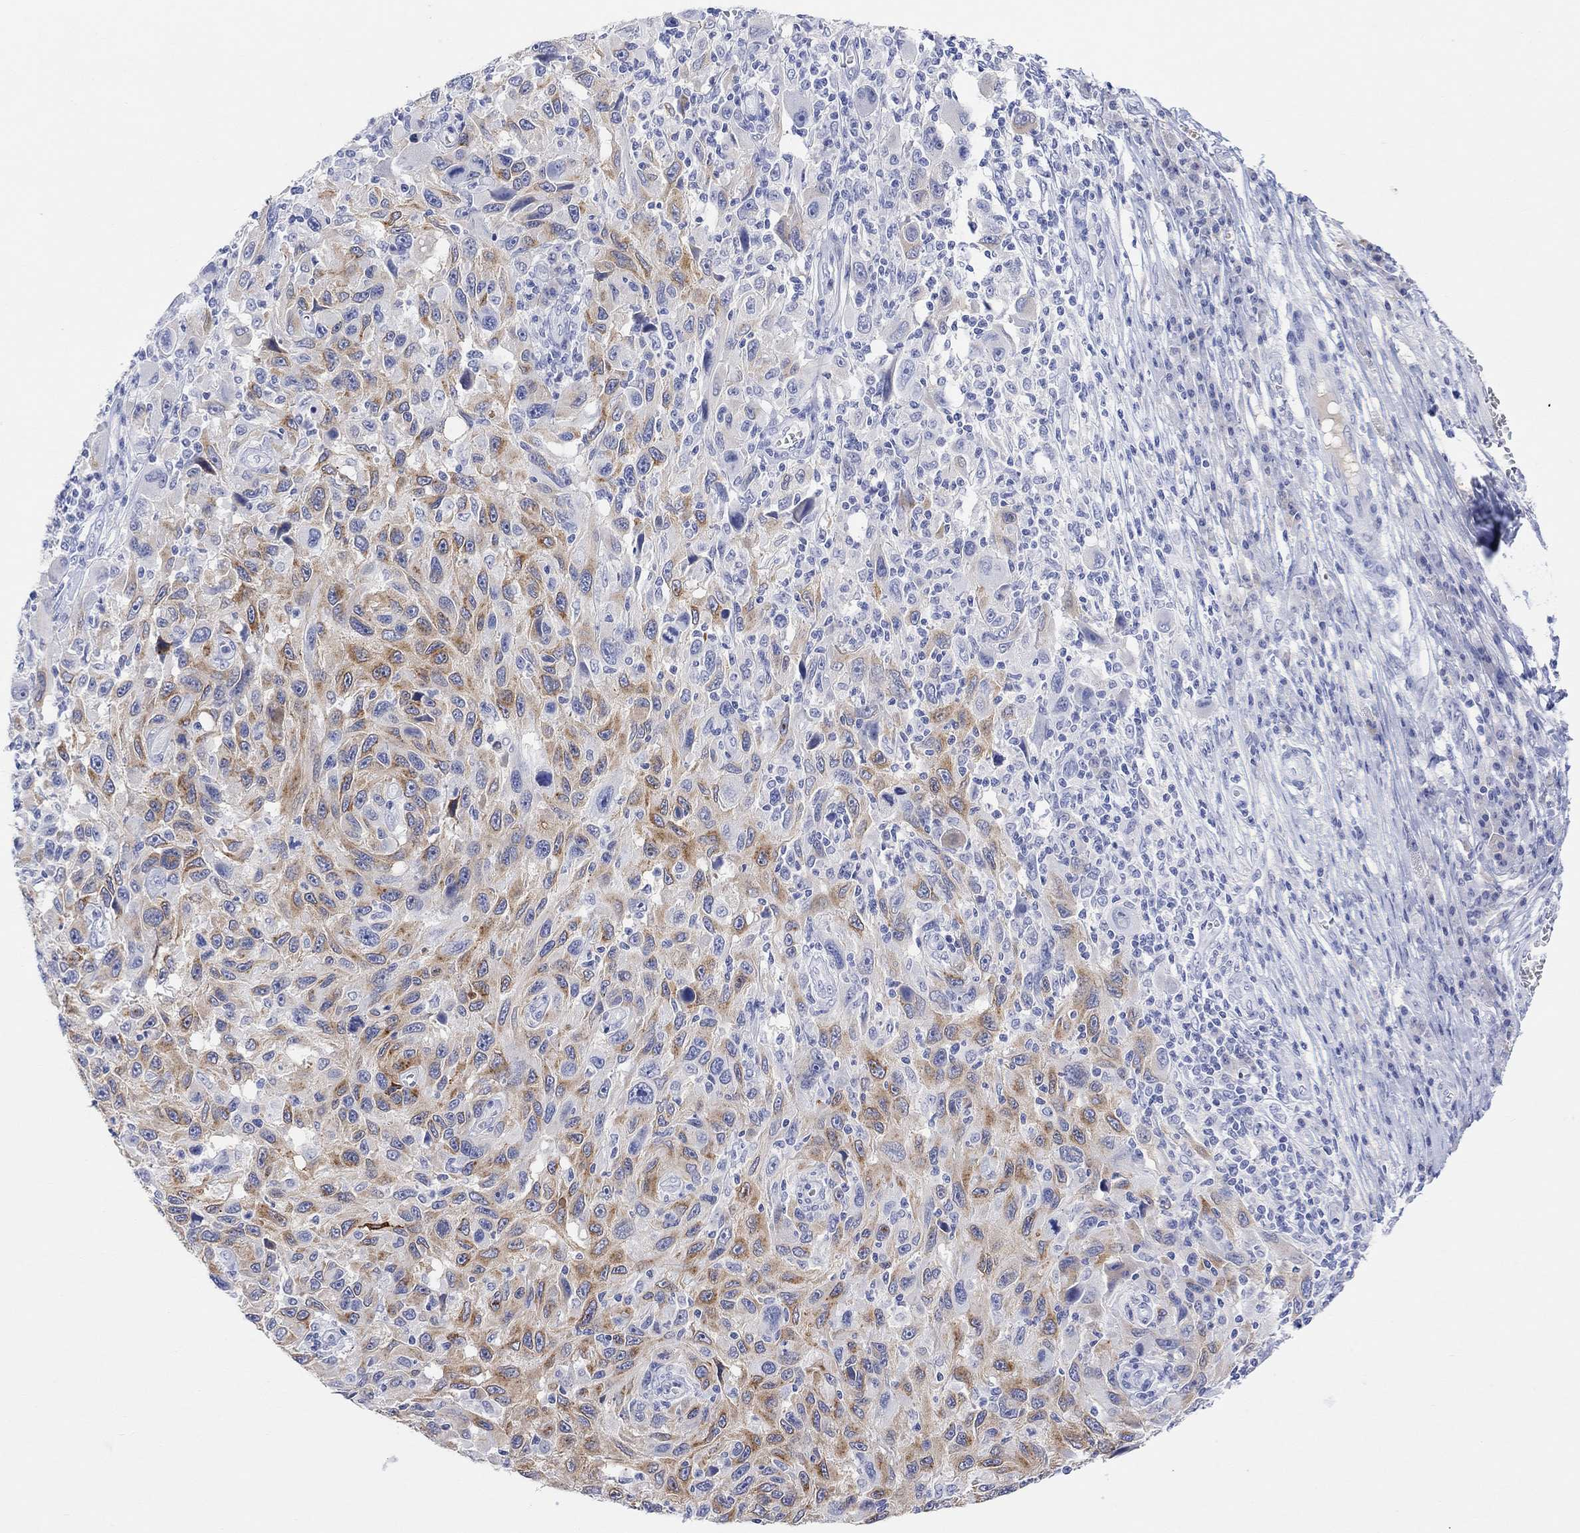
{"staining": {"intensity": "moderate", "quantity": "25%-75%", "location": "cytoplasmic/membranous"}, "tissue": "melanoma", "cell_type": "Tumor cells", "image_type": "cancer", "snomed": [{"axis": "morphology", "description": "Malignant melanoma, NOS"}, {"axis": "topography", "description": "Skin"}], "caption": "Immunohistochemical staining of malignant melanoma displays medium levels of moderate cytoplasmic/membranous positivity in about 25%-75% of tumor cells. (DAB (3,3'-diaminobenzidine) IHC with brightfield microscopy, high magnification).", "gene": "TYR", "patient": {"sex": "male", "age": 53}}